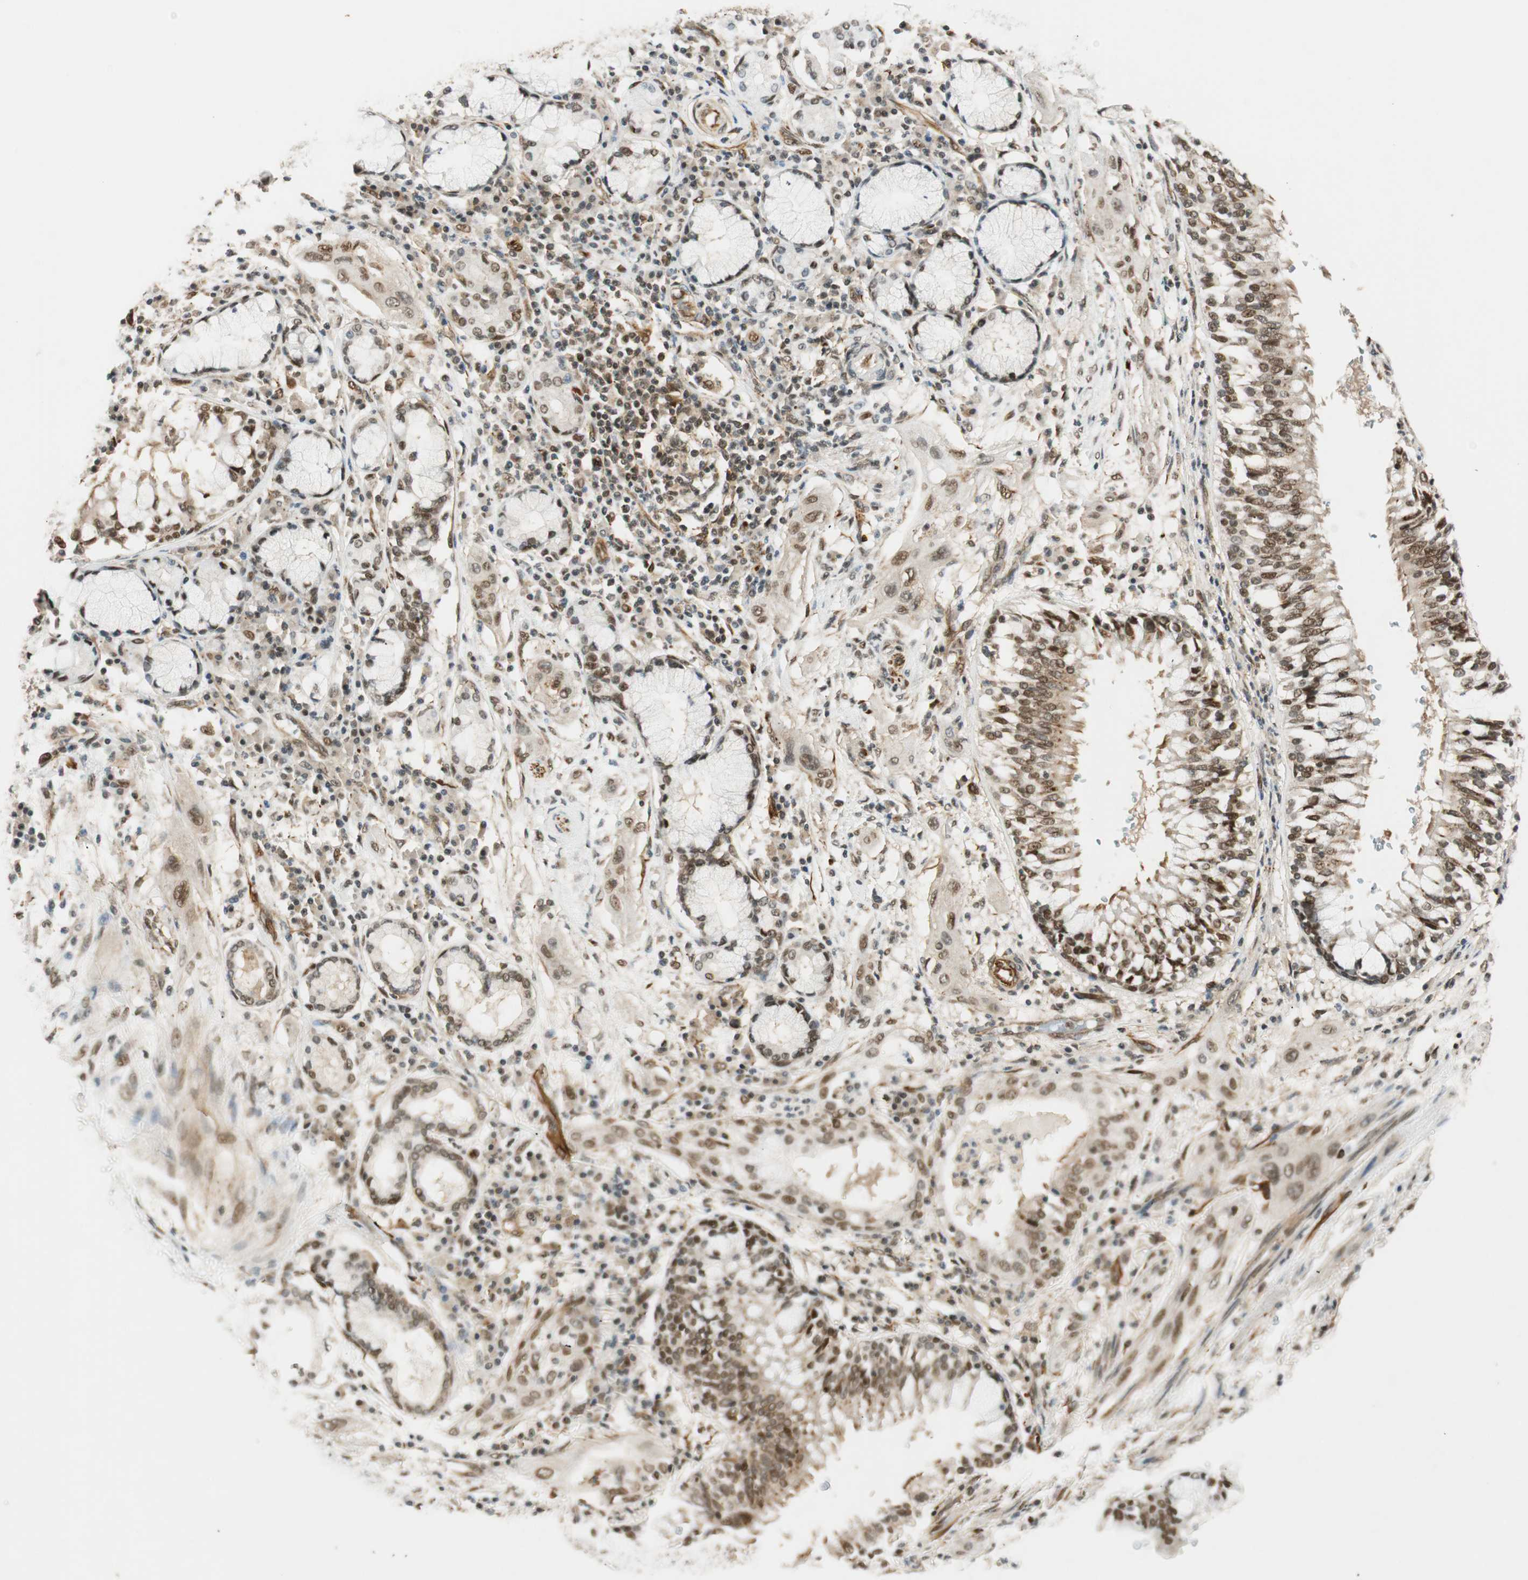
{"staining": {"intensity": "negative", "quantity": "none", "location": "none"}, "tissue": "lung cancer", "cell_type": "Tumor cells", "image_type": "cancer", "snomed": [{"axis": "morphology", "description": "Squamous cell carcinoma, NOS"}, {"axis": "topography", "description": "Lung"}], "caption": "Lung cancer (squamous cell carcinoma) was stained to show a protein in brown. There is no significant expression in tumor cells.", "gene": "NES", "patient": {"sex": "female", "age": 47}}